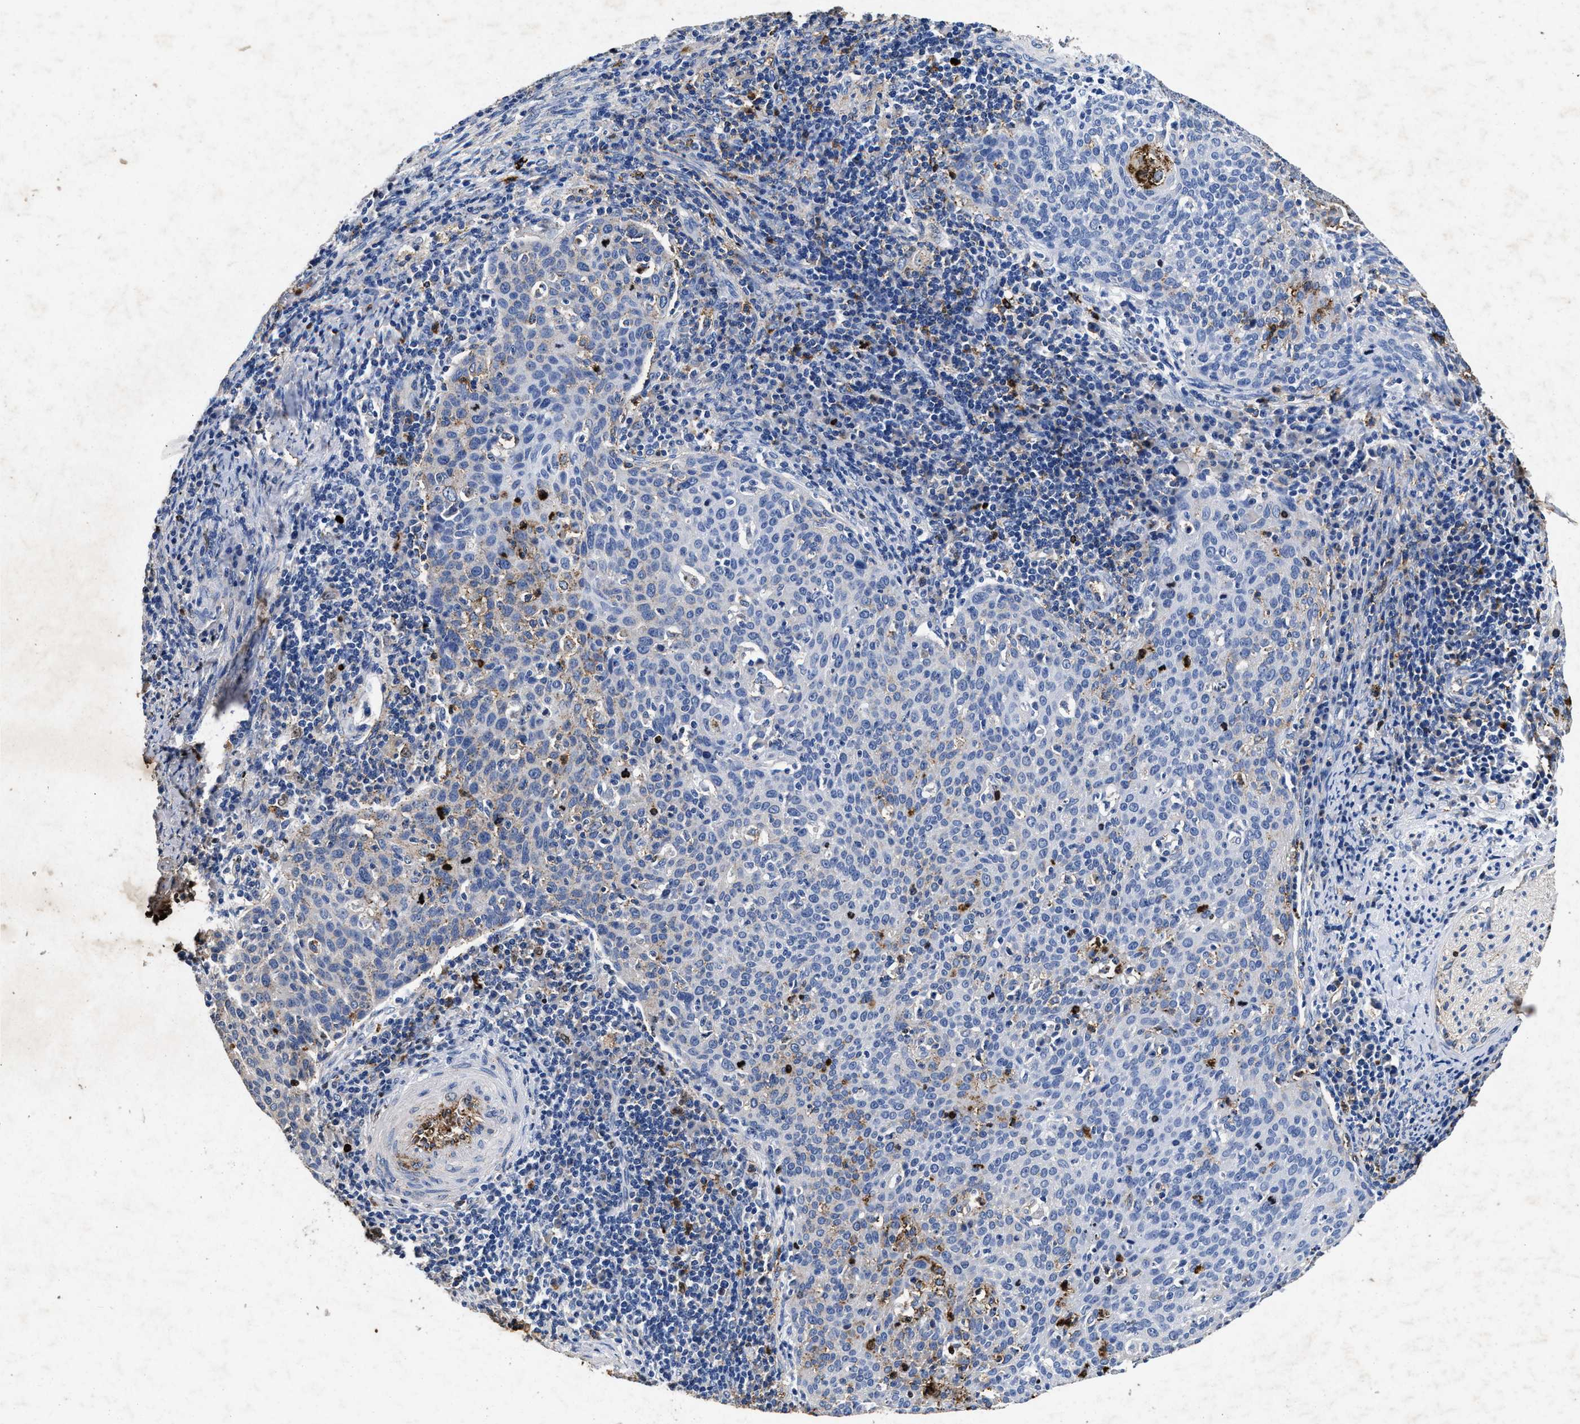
{"staining": {"intensity": "negative", "quantity": "none", "location": "none"}, "tissue": "cervical cancer", "cell_type": "Tumor cells", "image_type": "cancer", "snomed": [{"axis": "morphology", "description": "Squamous cell carcinoma, NOS"}, {"axis": "topography", "description": "Cervix"}], "caption": "Photomicrograph shows no protein staining in tumor cells of squamous cell carcinoma (cervical) tissue.", "gene": "LTB4R2", "patient": {"sex": "female", "age": 38}}